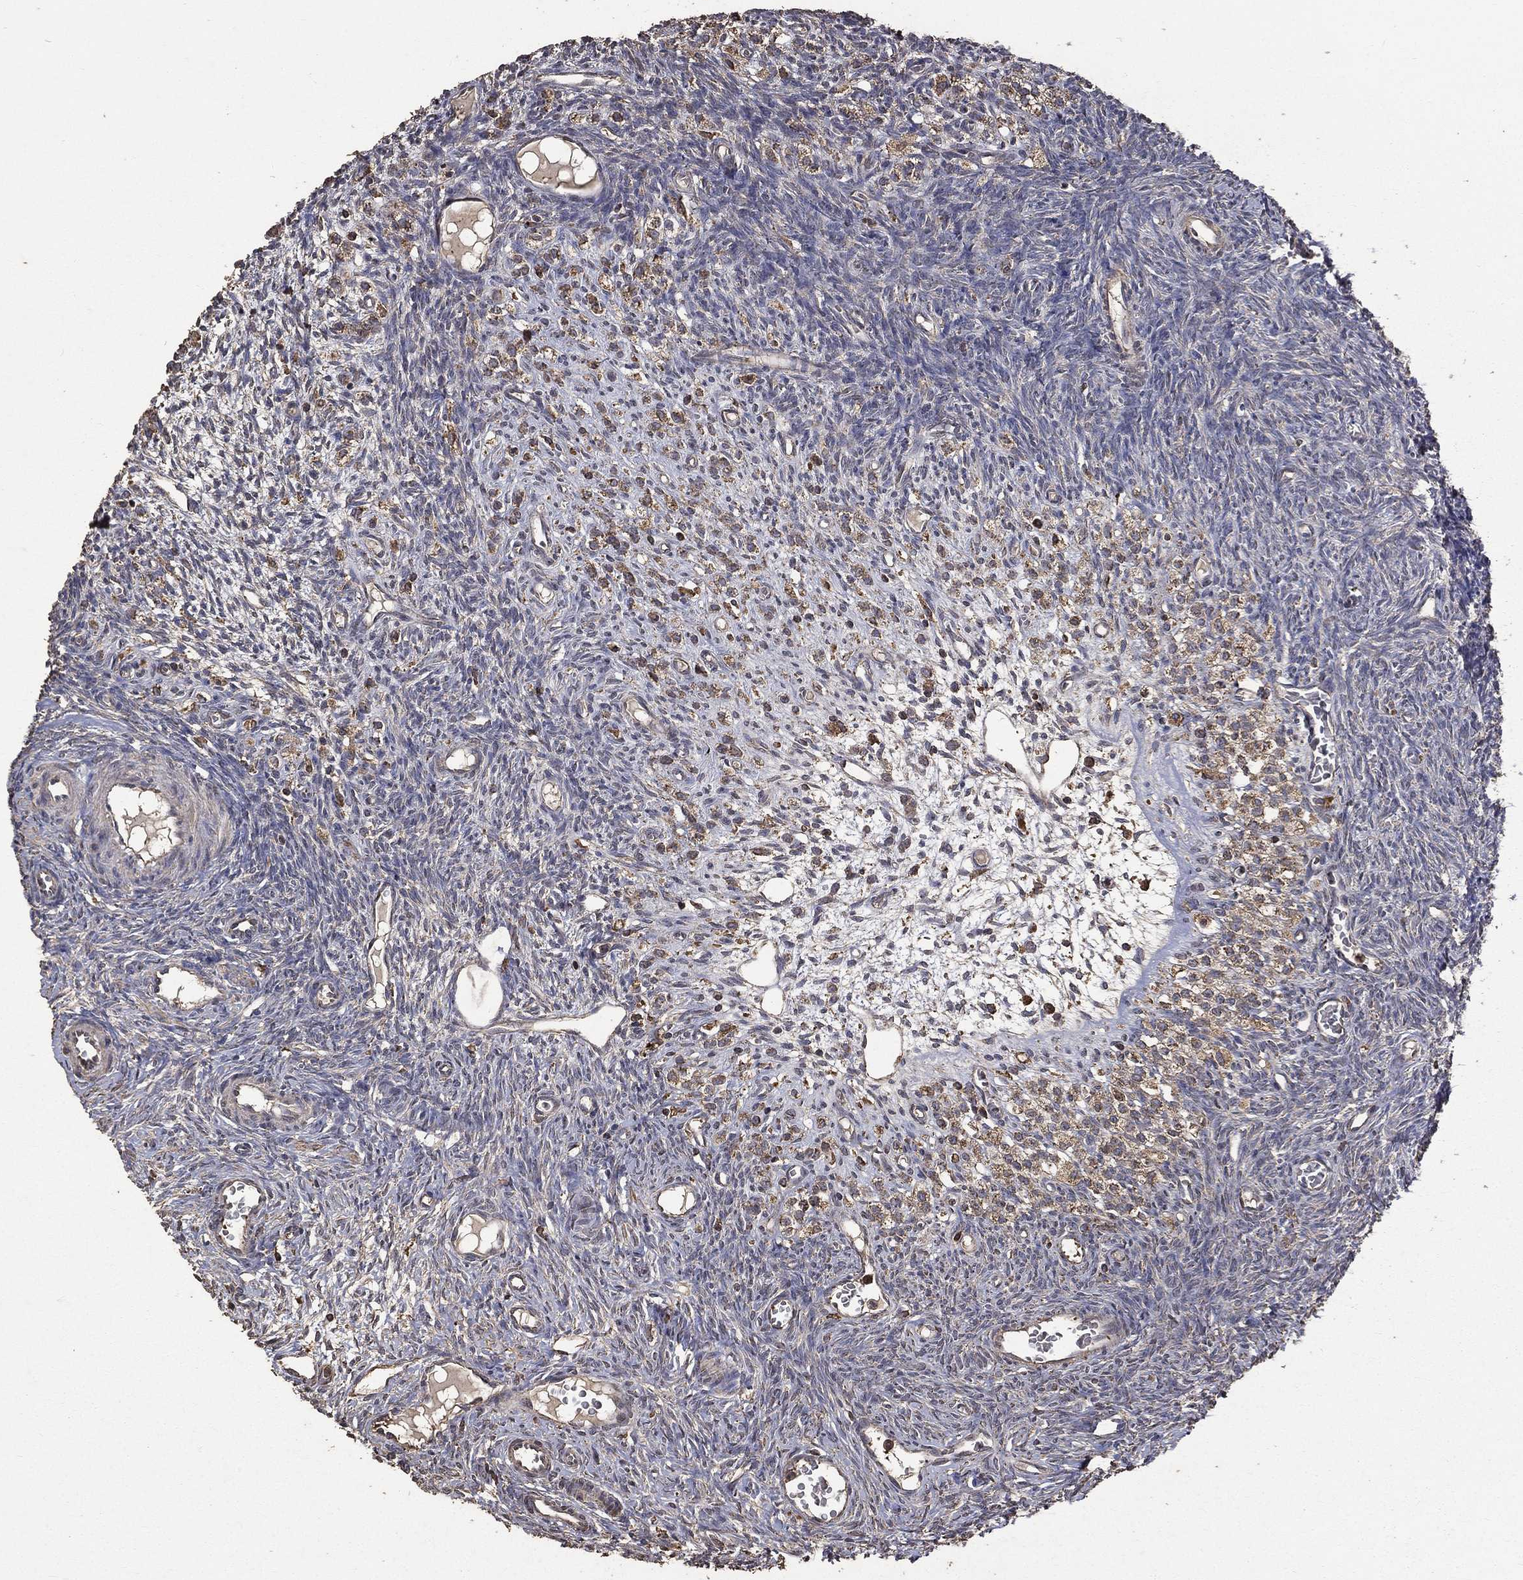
{"staining": {"intensity": "negative", "quantity": "none", "location": "none"}, "tissue": "ovary", "cell_type": "Follicle cells", "image_type": "normal", "snomed": [{"axis": "morphology", "description": "Normal tissue, NOS"}, {"axis": "topography", "description": "Ovary"}], "caption": "A high-resolution micrograph shows immunohistochemistry (IHC) staining of normal ovary, which shows no significant expression in follicle cells. (IHC, brightfield microscopy, high magnification).", "gene": "METTL27", "patient": {"sex": "female", "age": 27}}